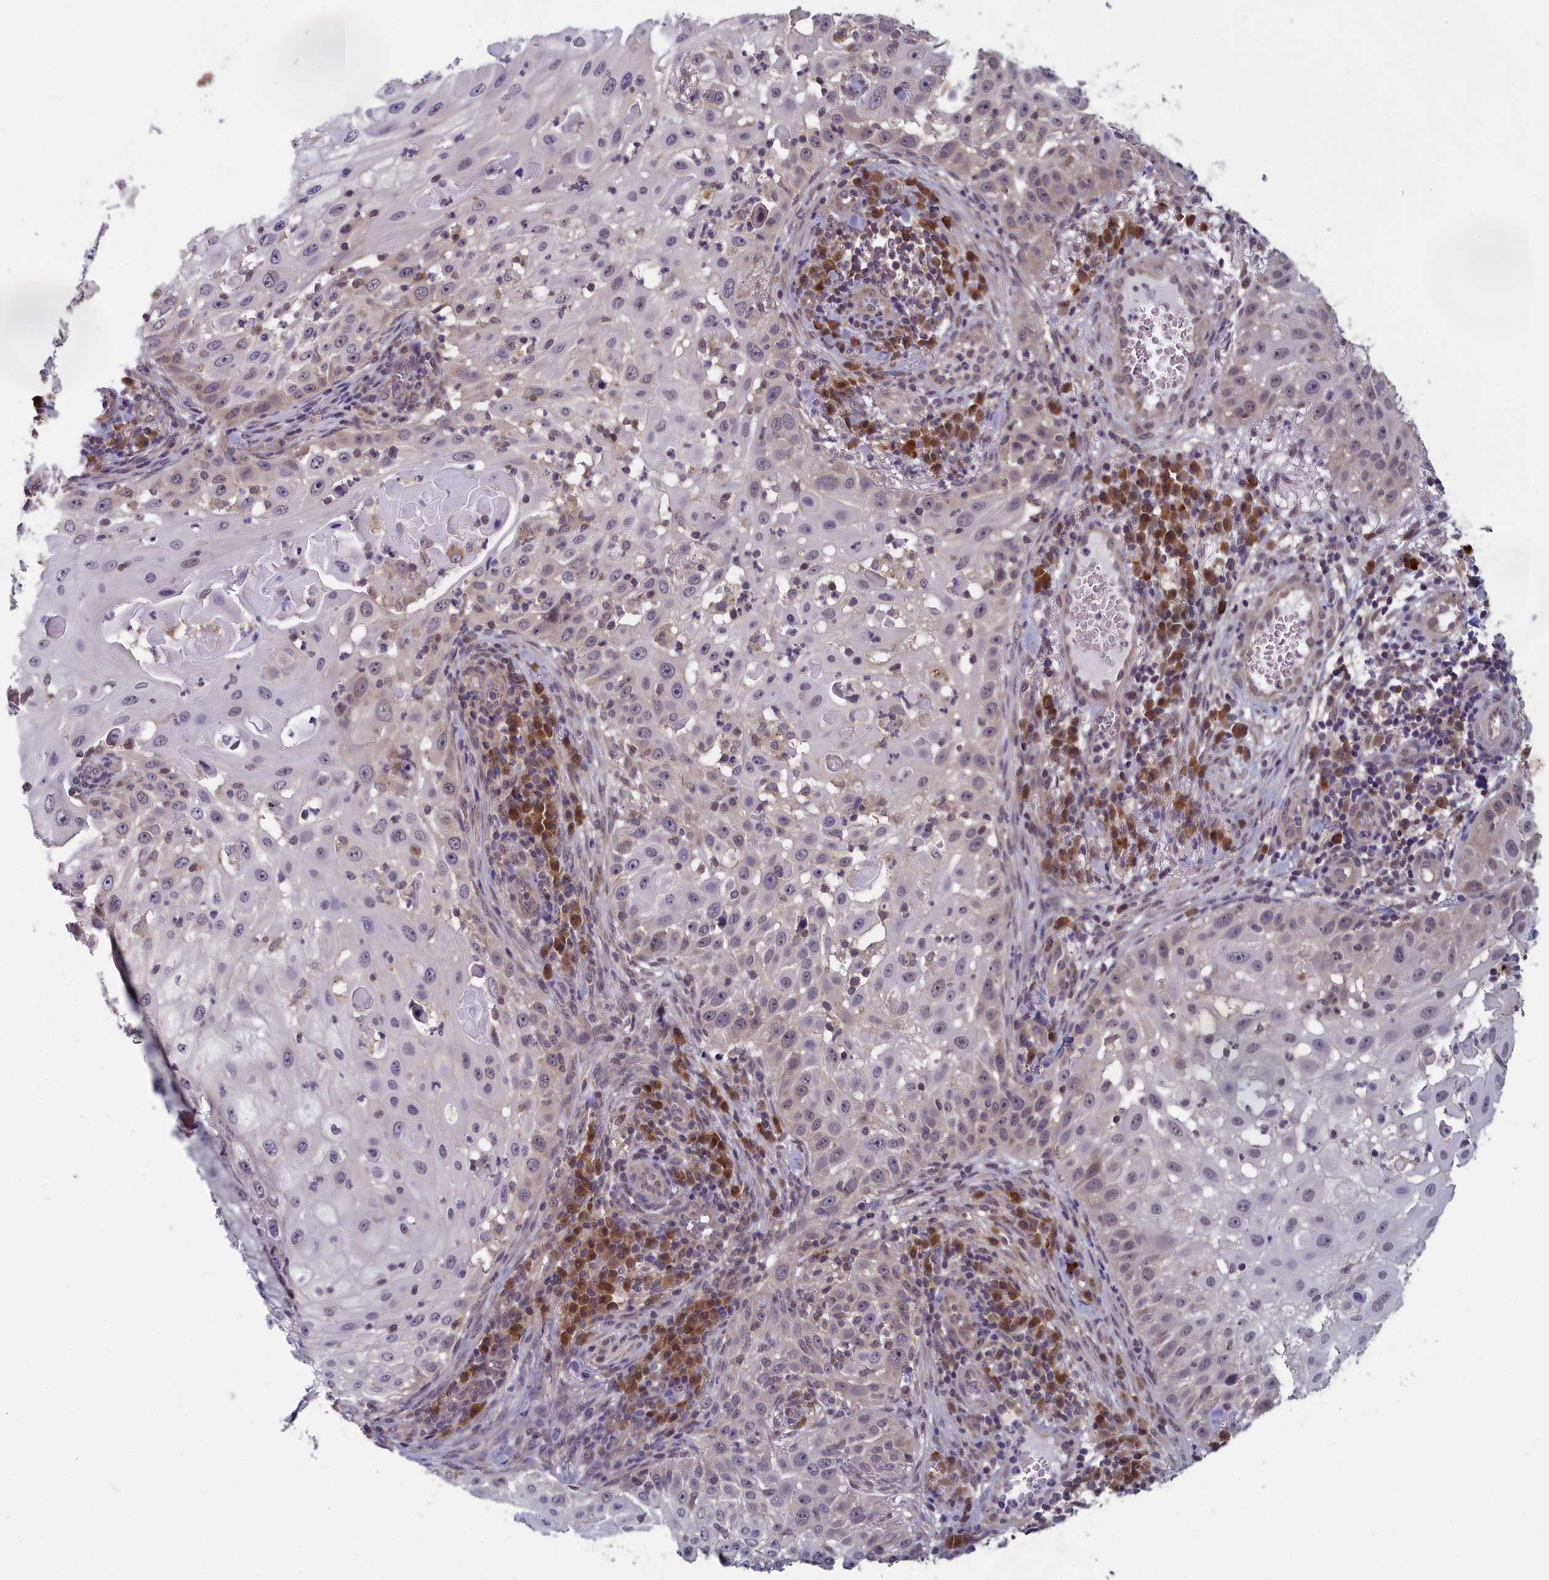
{"staining": {"intensity": "negative", "quantity": "none", "location": "none"}, "tissue": "skin cancer", "cell_type": "Tumor cells", "image_type": "cancer", "snomed": [{"axis": "morphology", "description": "Squamous cell carcinoma, NOS"}, {"axis": "topography", "description": "Skin"}], "caption": "The IHC image has no significant staining in tumor cells of skin cancer tissue. Brightfield microscopy of immunohistochemistry stained with DAB (3,3'-diaminobenzidine) (brown) and hematoxylin (blue), captured at high magnification.", "gene": "MRI1", "patient": {"sex": "female", "age": 44}}